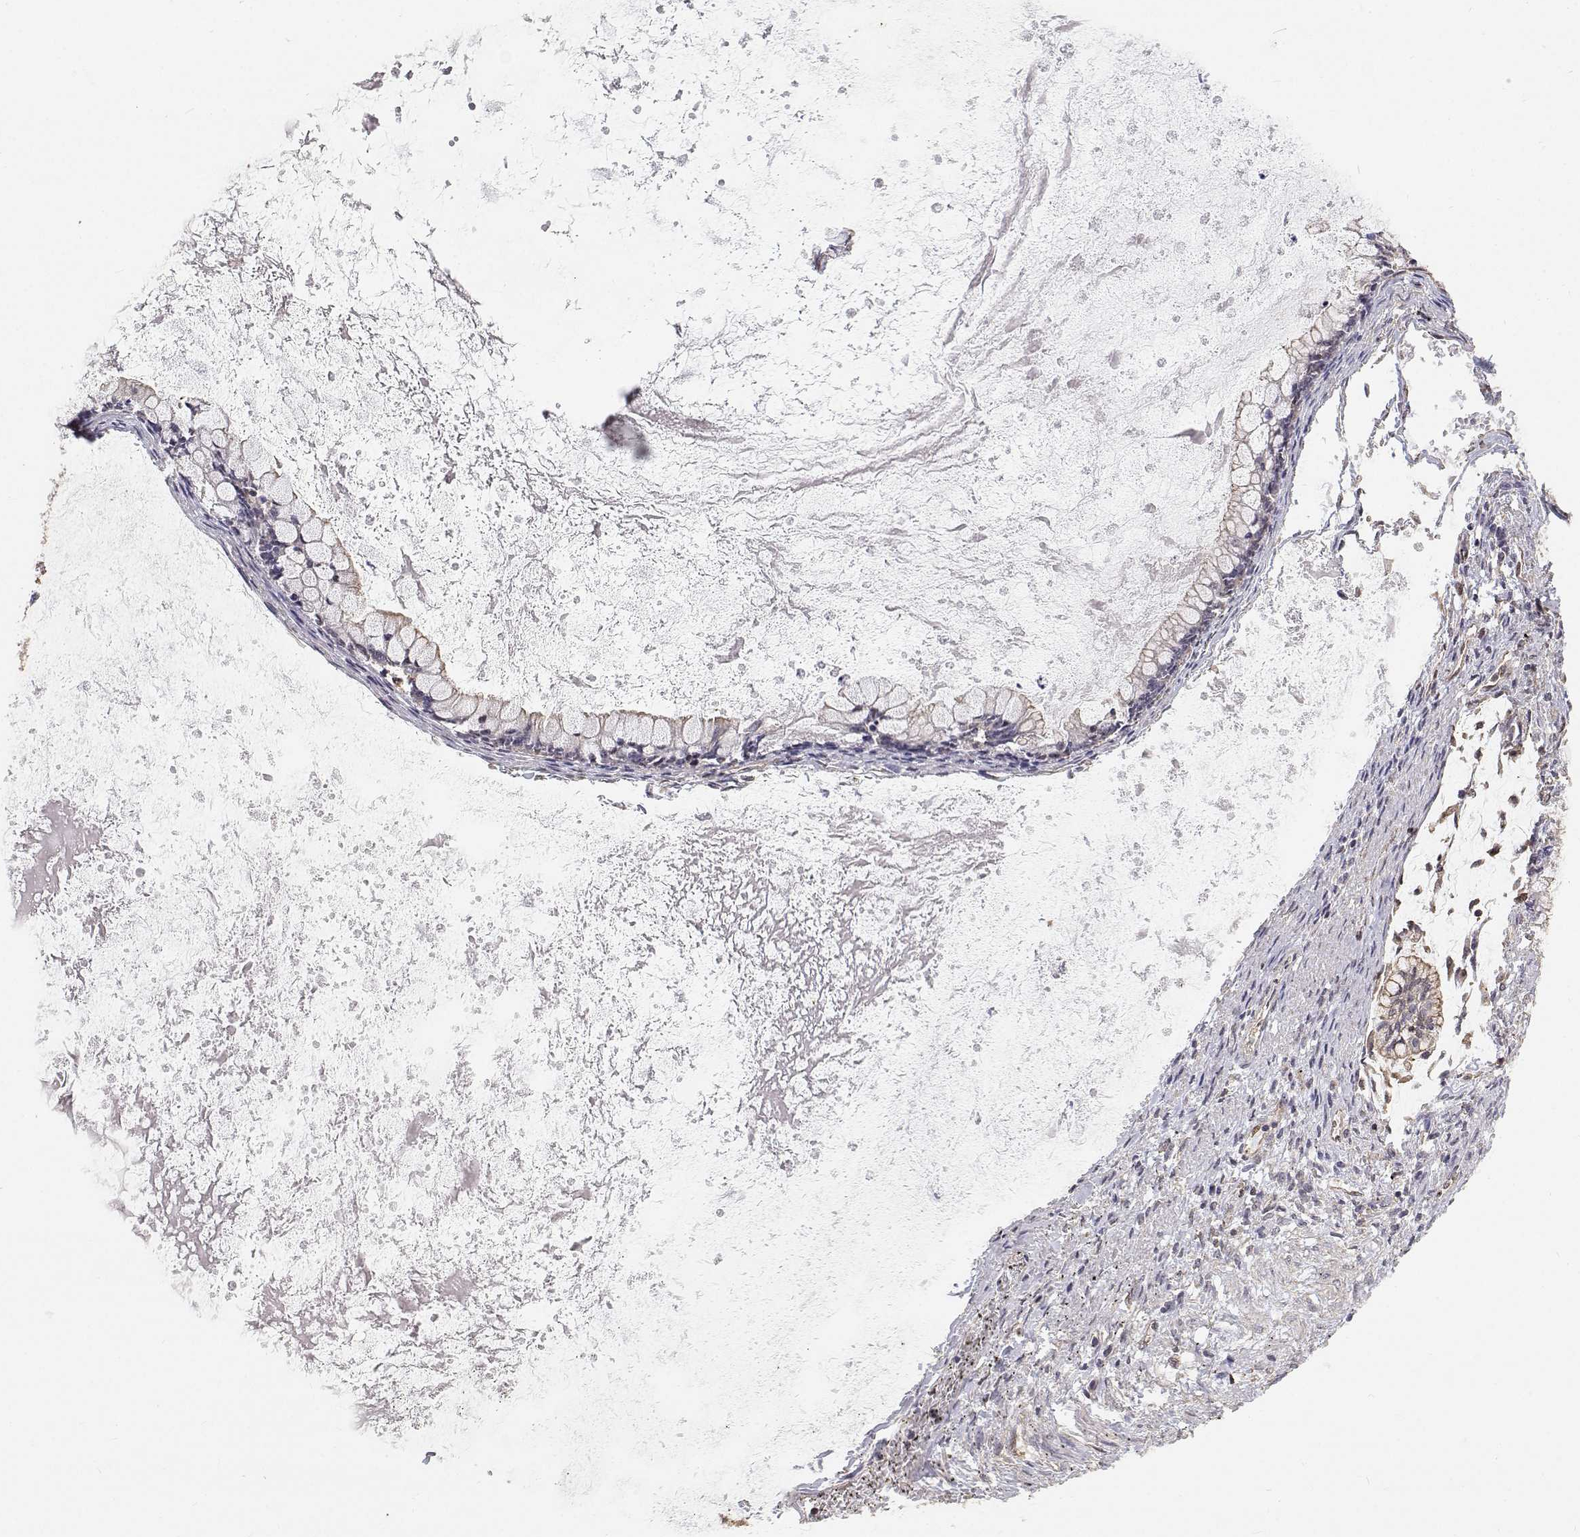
{"staining": {"intensity": "negative", "quantity": "none", "location": "none"}, "tissue": "ovarian cancer", "cell_type": "Tumor cells", "image_type": "cancer", "snomed": [{"axis": "morphology", "description": "Cystadenocarcinoma, mucinous, NOS"}, {"axis": "topography", "description": "Ovary"}], "caption": "This image is of ovarian mucinous cystadenocarcinoma stained with immunohistochemistry to label a protein in brown with the nuclei are counter-stained blue. There is no staining in tumor cells.", "gene": "GSDMA", "patient": {"sex": "female", "age": 67}}